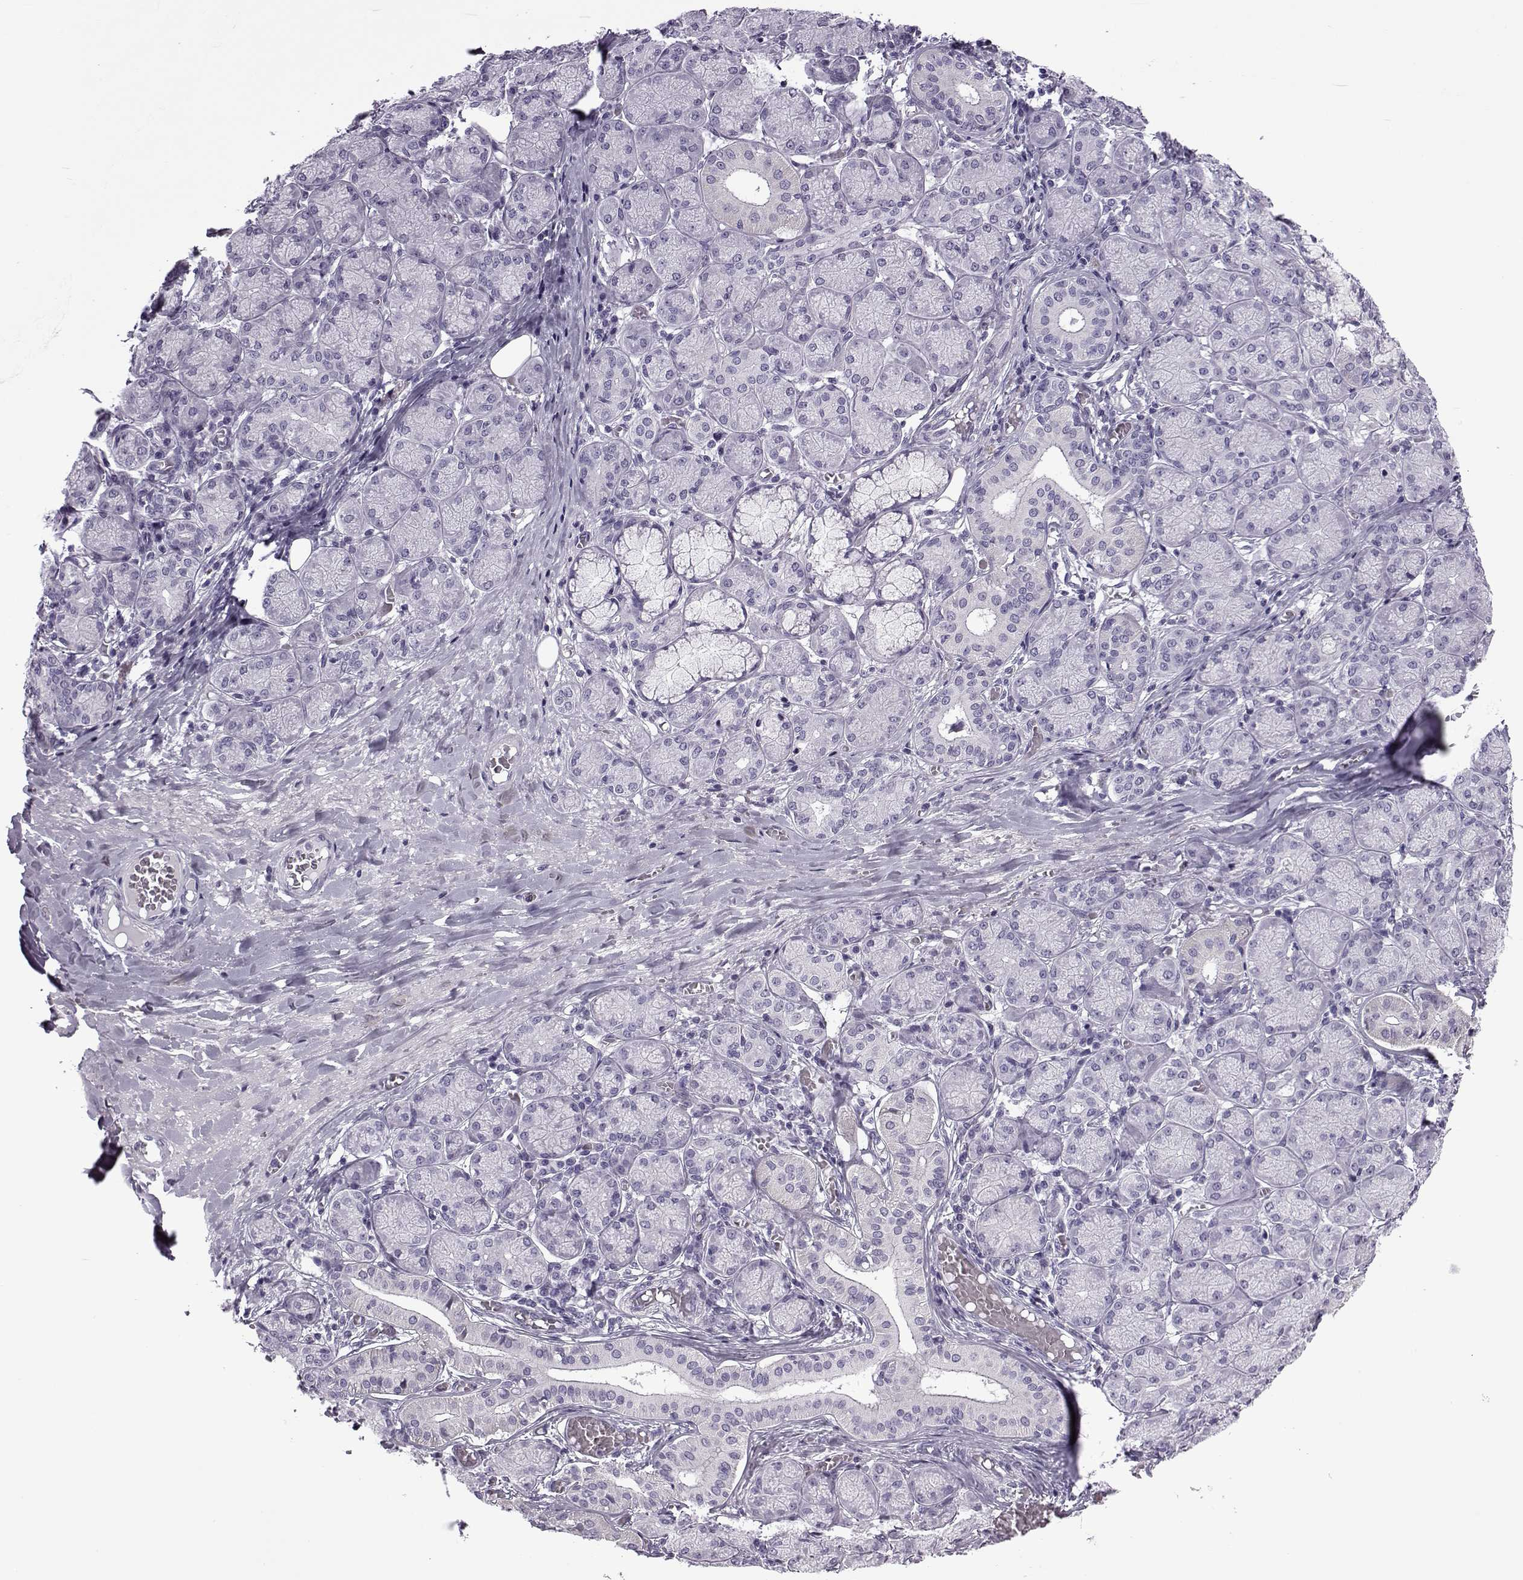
{"staining": {"intensity": "weak", "quantity": "<25%", "location": "cytoplasmic/membranous"}, "tissue": "salivary gland", "cell_type": "Glandular cells", "image_type": "normal", "snomed": [{"axis": "morphology", "description": "Normal tissue, NOS"}, {"axis": "topography", "description": "Salivary gland"}, {"axis": "topography", "description": "Peripheral nerve tissue"}], "caption": "This is a histopathology image of immunohistochemistry staining of normal salivary gland, which shows no positivity in glandular cells. (Stains: DAB immunohistochemistry with hematoxylin counter stain, Microscopy: brightfield microscopy at high magnification).", "gene": "OIP5", "patient": {"sex": "female", "age": 24}}